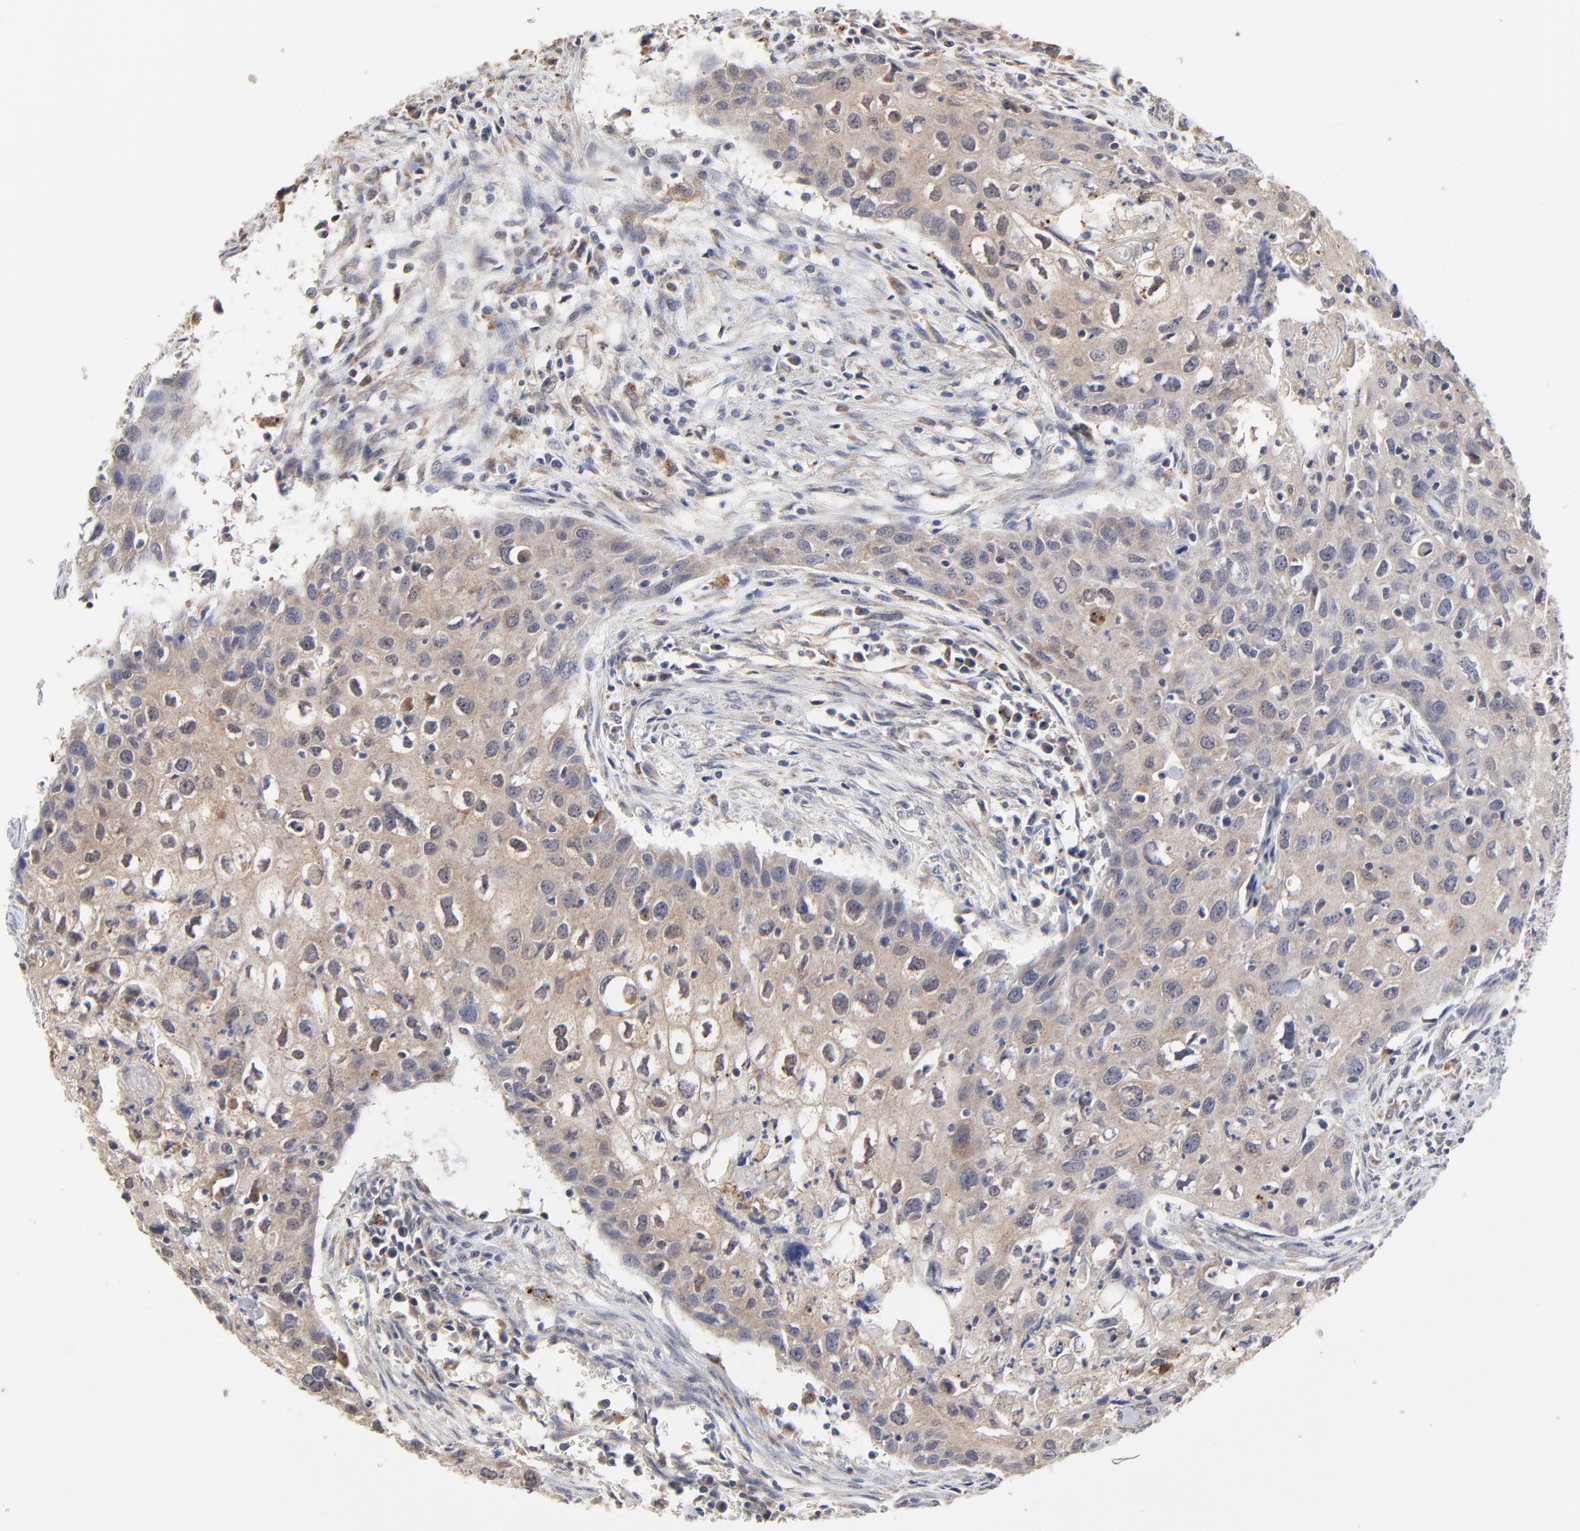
{"staining": {"intensity": "weak", "quantity": ">75%", "location": "cytoplasmic/membranous"}, "tissue": "urothelial cancer", "cell_type": "Tumor cells", "image_type": "cancer", "snomed": [{"axis": "morphology", "description": "Urothelial carcinoma, High grade"}, {"axis": "topography", "description": "Urinary bladder"}], "caption": "A micrograph of human urothelial carcinoma (high-grade) stained for a protein shows weak cytoplasmic/membranous brown staining in tumor cells. (DAB (3,3'-diaminobenzidine) IHC, brown staining for protein, blue staining for nuclei).", "gene": "LGALS3", "patient": {"sex": "male", "age": 54}}